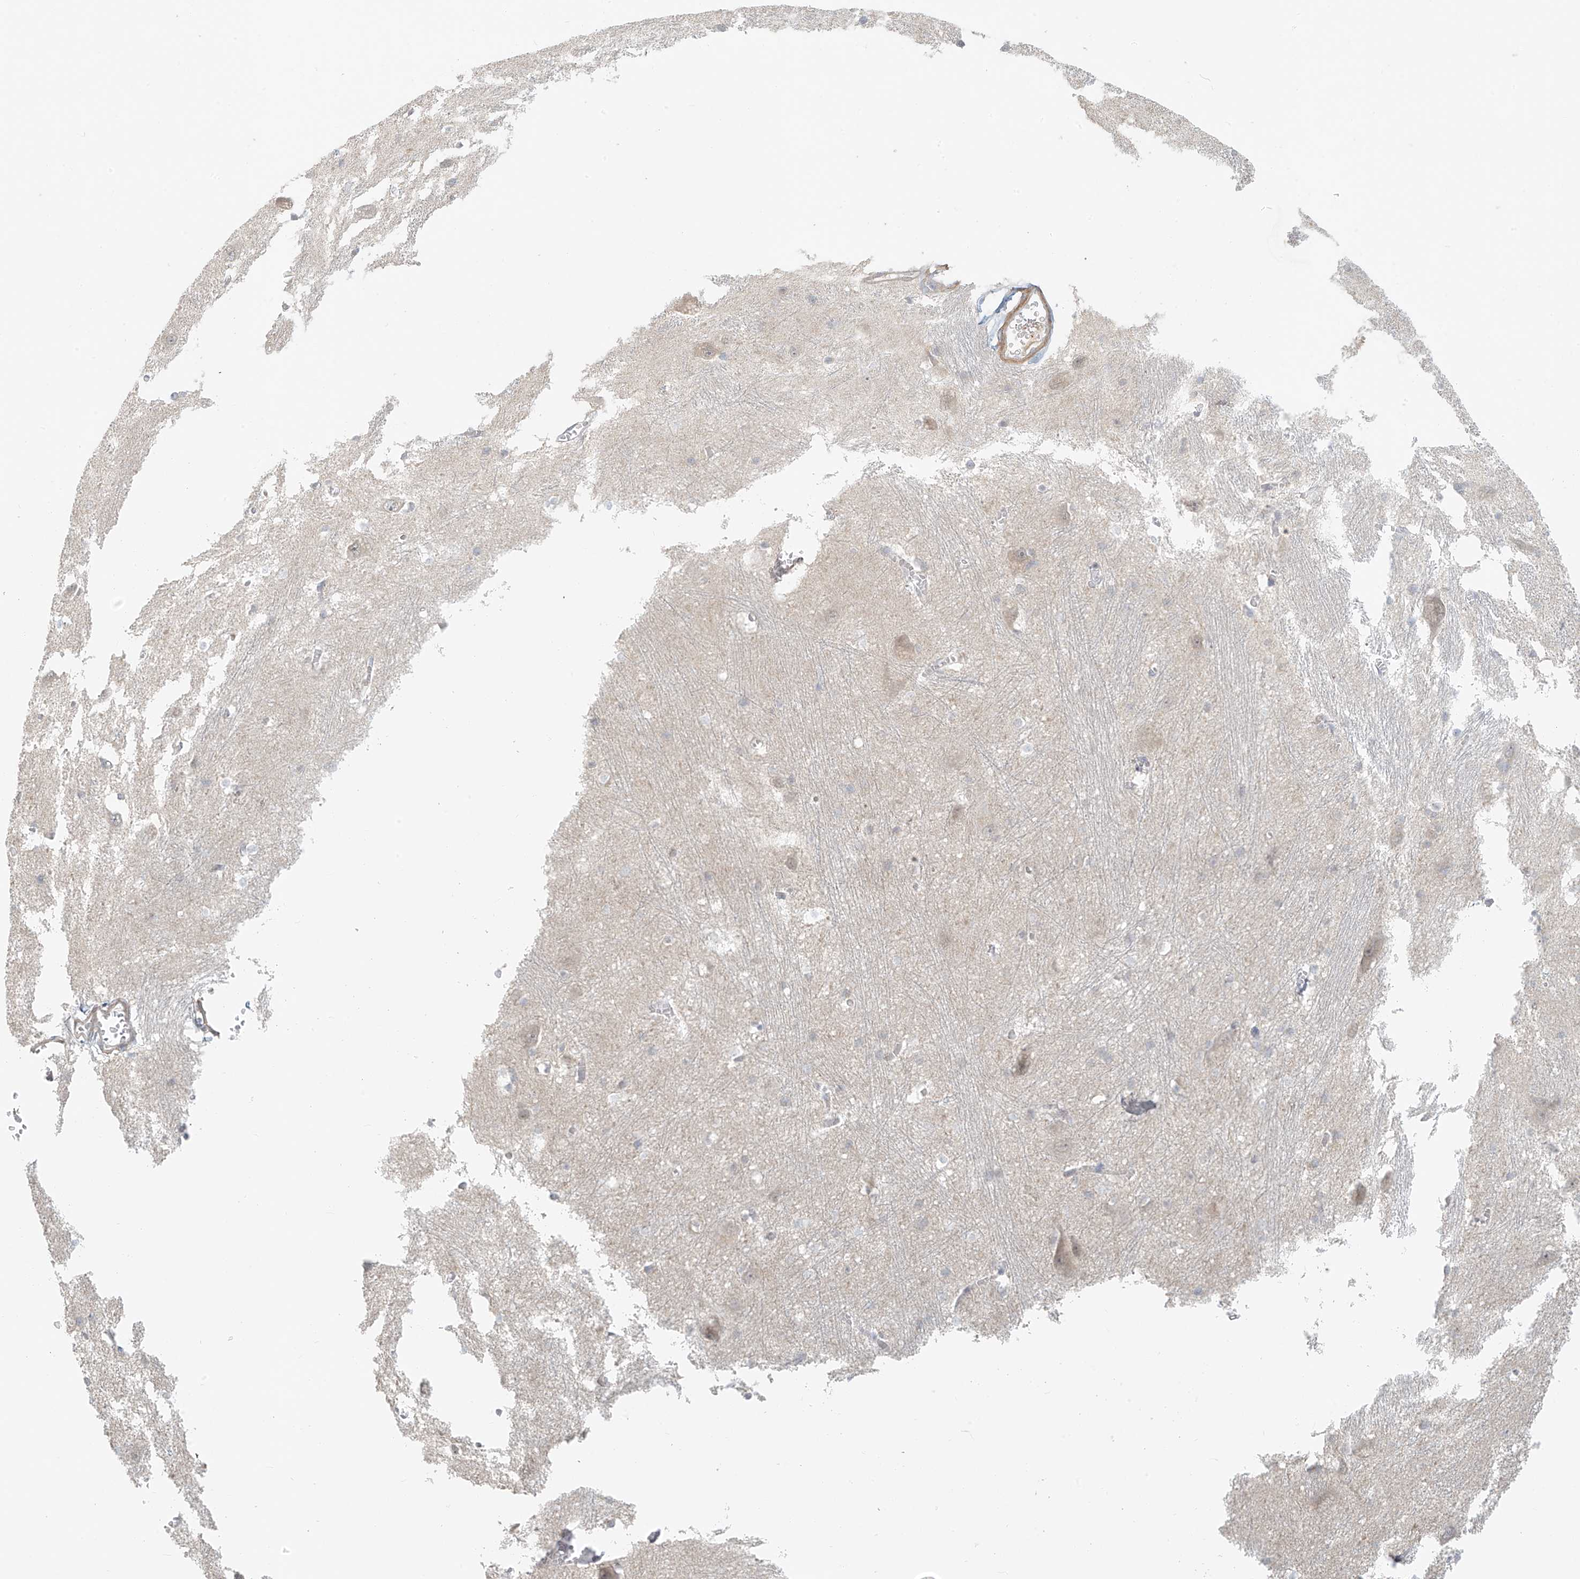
{"staining": {"intensity": "negative", "quantity": "none", "location": "none"}, "tissue": "caudate", "cell_type": "Glial cells", "image_type": "normal", "snomed": [{"axis": "morphology", "description": "Normal tissue, NOS"}, {"axis": "topography", "description": "Lateral ventricle wall"}], "caption": "High power microscopy photomicrograph of an immunohistochemistry (IHC) micrograph of unremarkable caudate, revealing no significant staining in glial cells.", "gene": "ABCD1", "patient": {"sex": "male", "age": 37}}